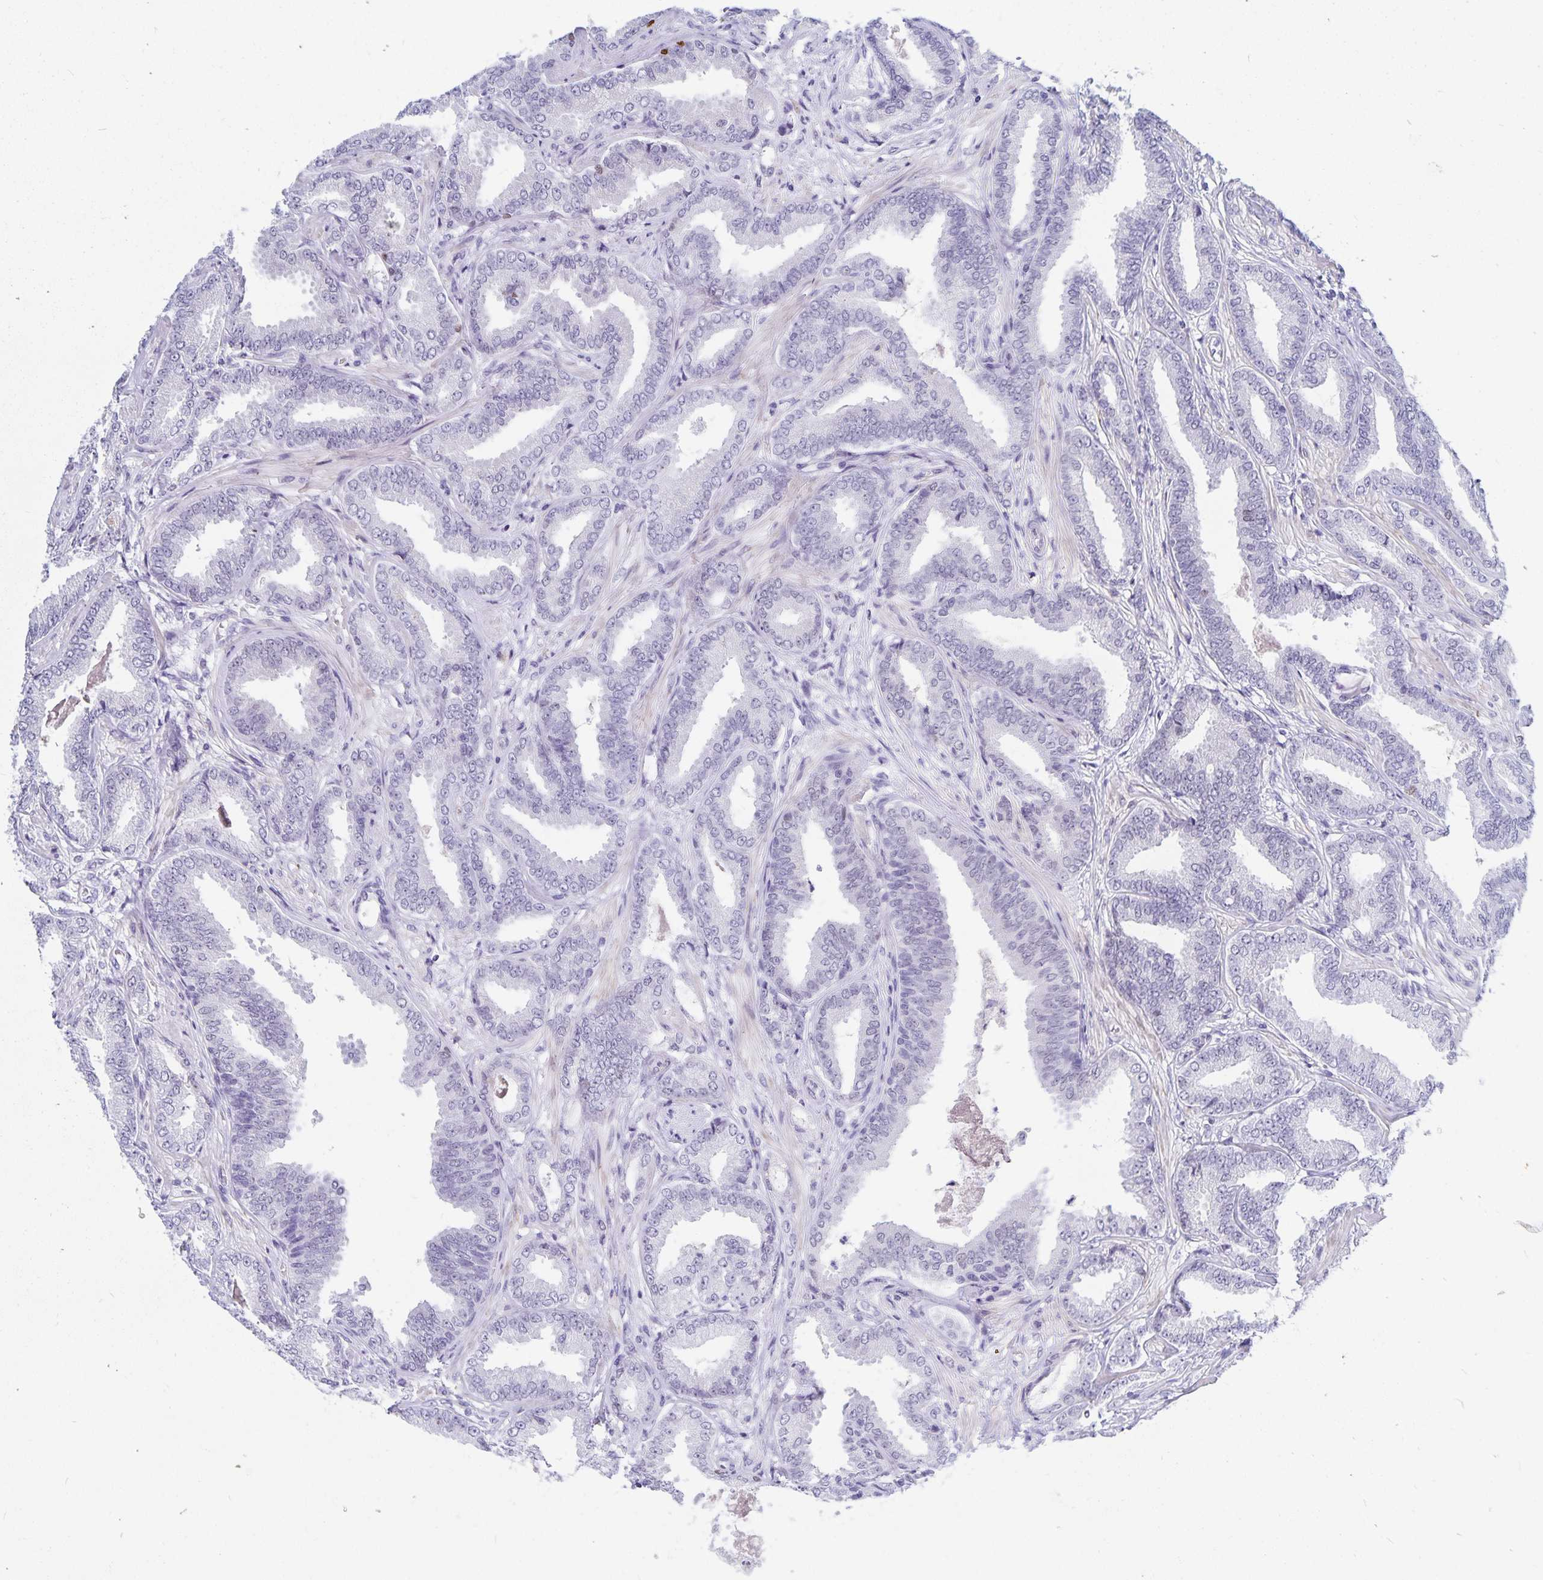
{"staining": {"intensity": "negative", "quantity": "none", "location": "none"}, "tissue": "prostate cancer", "cell_type": "Tumor cells", "image_type": "cancer", "snomed": [{"axis": "morphology", "description": "Adenocarcinoma, Low grade"}, {"axis": "topography", "description": "Prostate"}], "caption": "Histopathology image shows no significant protein positivity in tumor cells of prostate cancer (low-grade adenocarcinoma).", "gene": "HMGB3", "patient": {"sex": "male", "age": 55}}